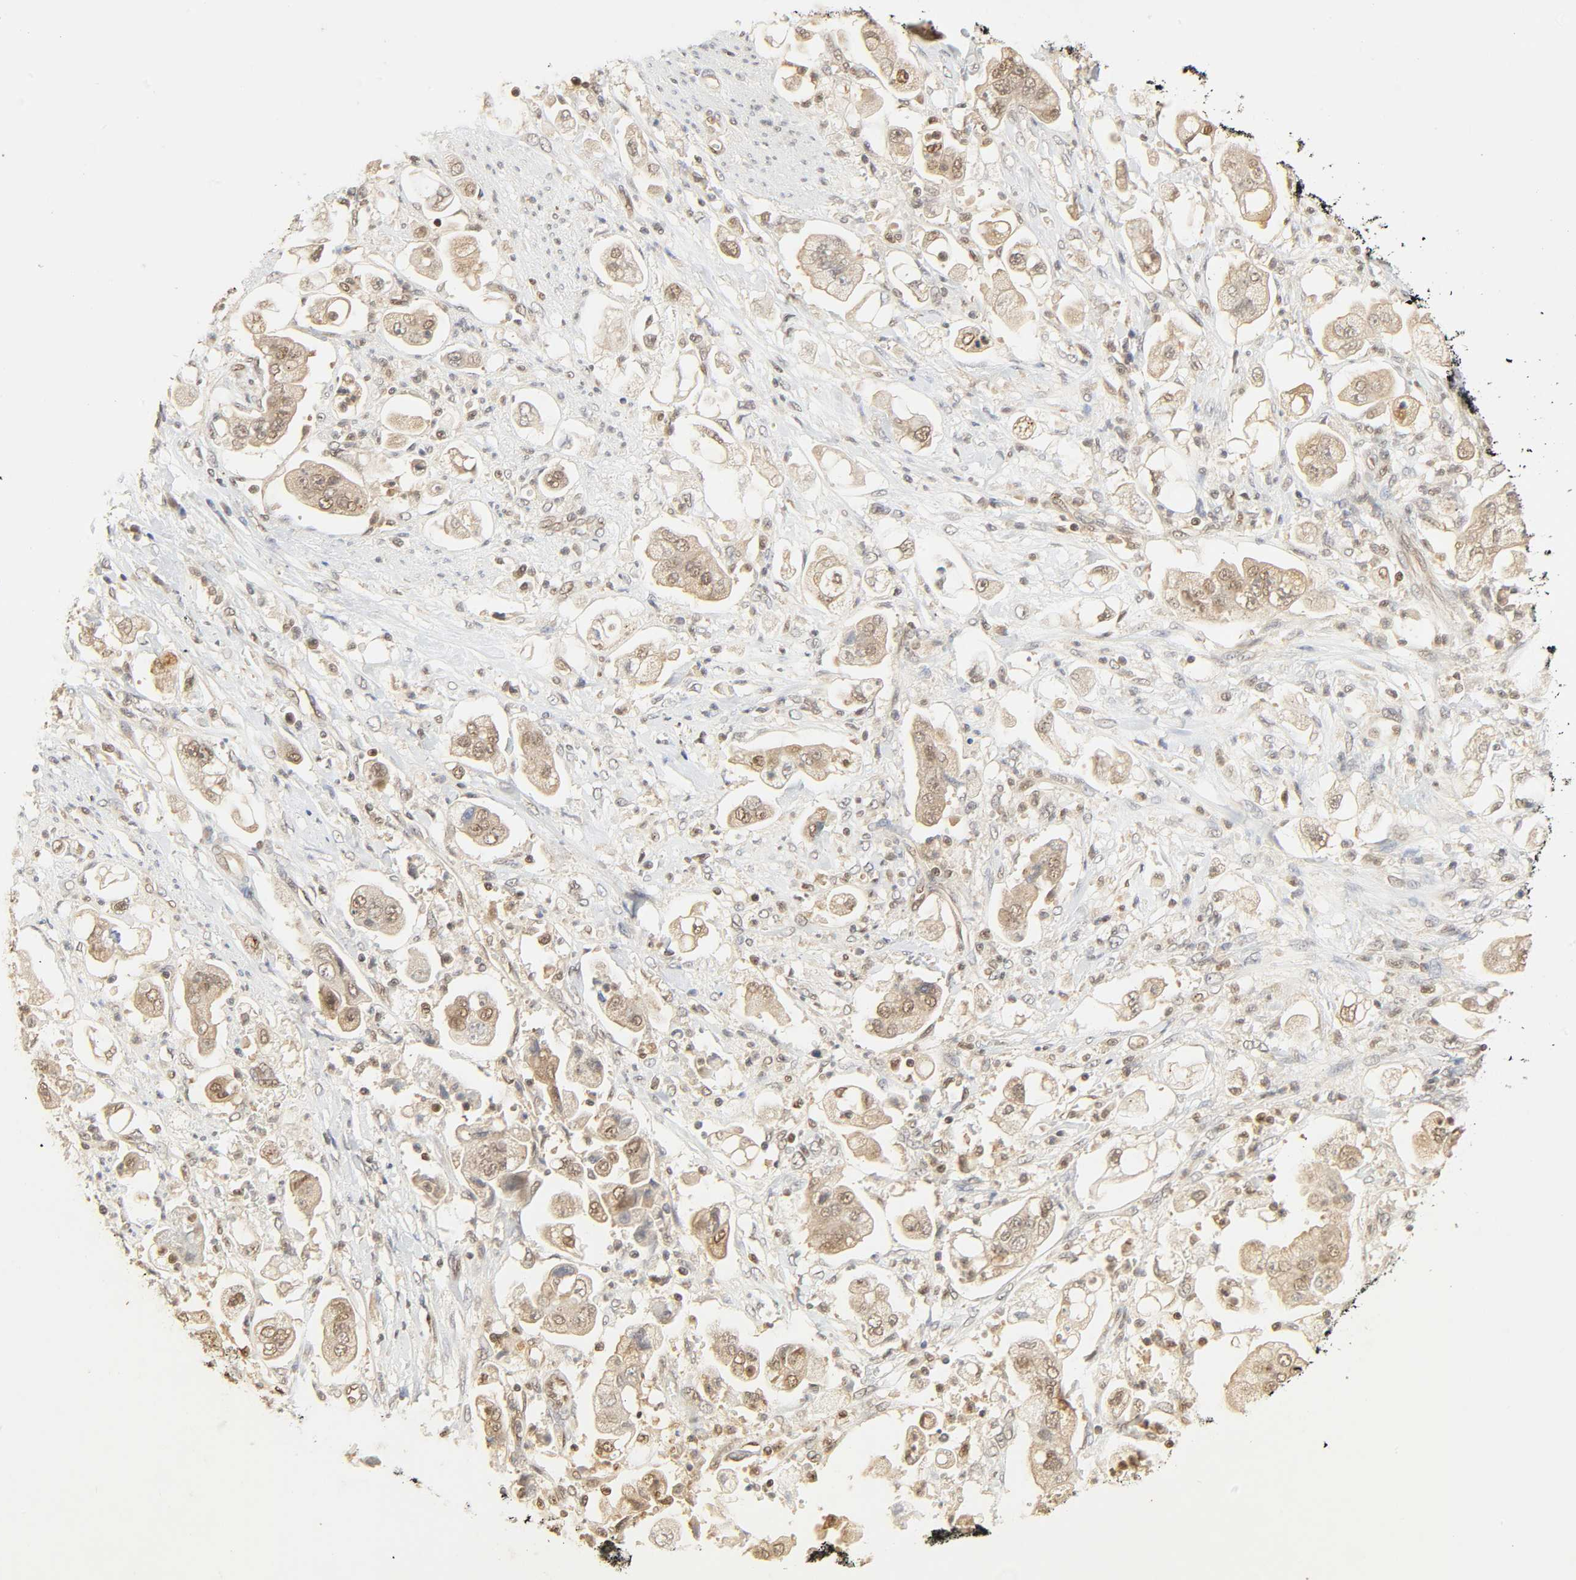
{"staining": {"intensity": "weak", "quantity": "25%-75%", "location": "cytoplasmic/membranous,nuclear"}, "tissue": "stomach cancer", "cell_type": "Tumor cells", "image_type": "cancer", "snomed": [{"axis": "morphology", "description": "Adenocarcinoma, NOS"}, {"axis": "topography", "description": "Stomach"}], "caption": "Immunohistochemical staining of human stomach cancer (adenocarcinoma) demonstrates low levels of weak cytoplasmic/membranous and nuclear protein positivity in about 25%-75% of tumor cells. (brown staining indicates protein expression, while blue staining denotes nuclei).", "gene": "UBC", "patient": {"sex": "male", "age": 62}}